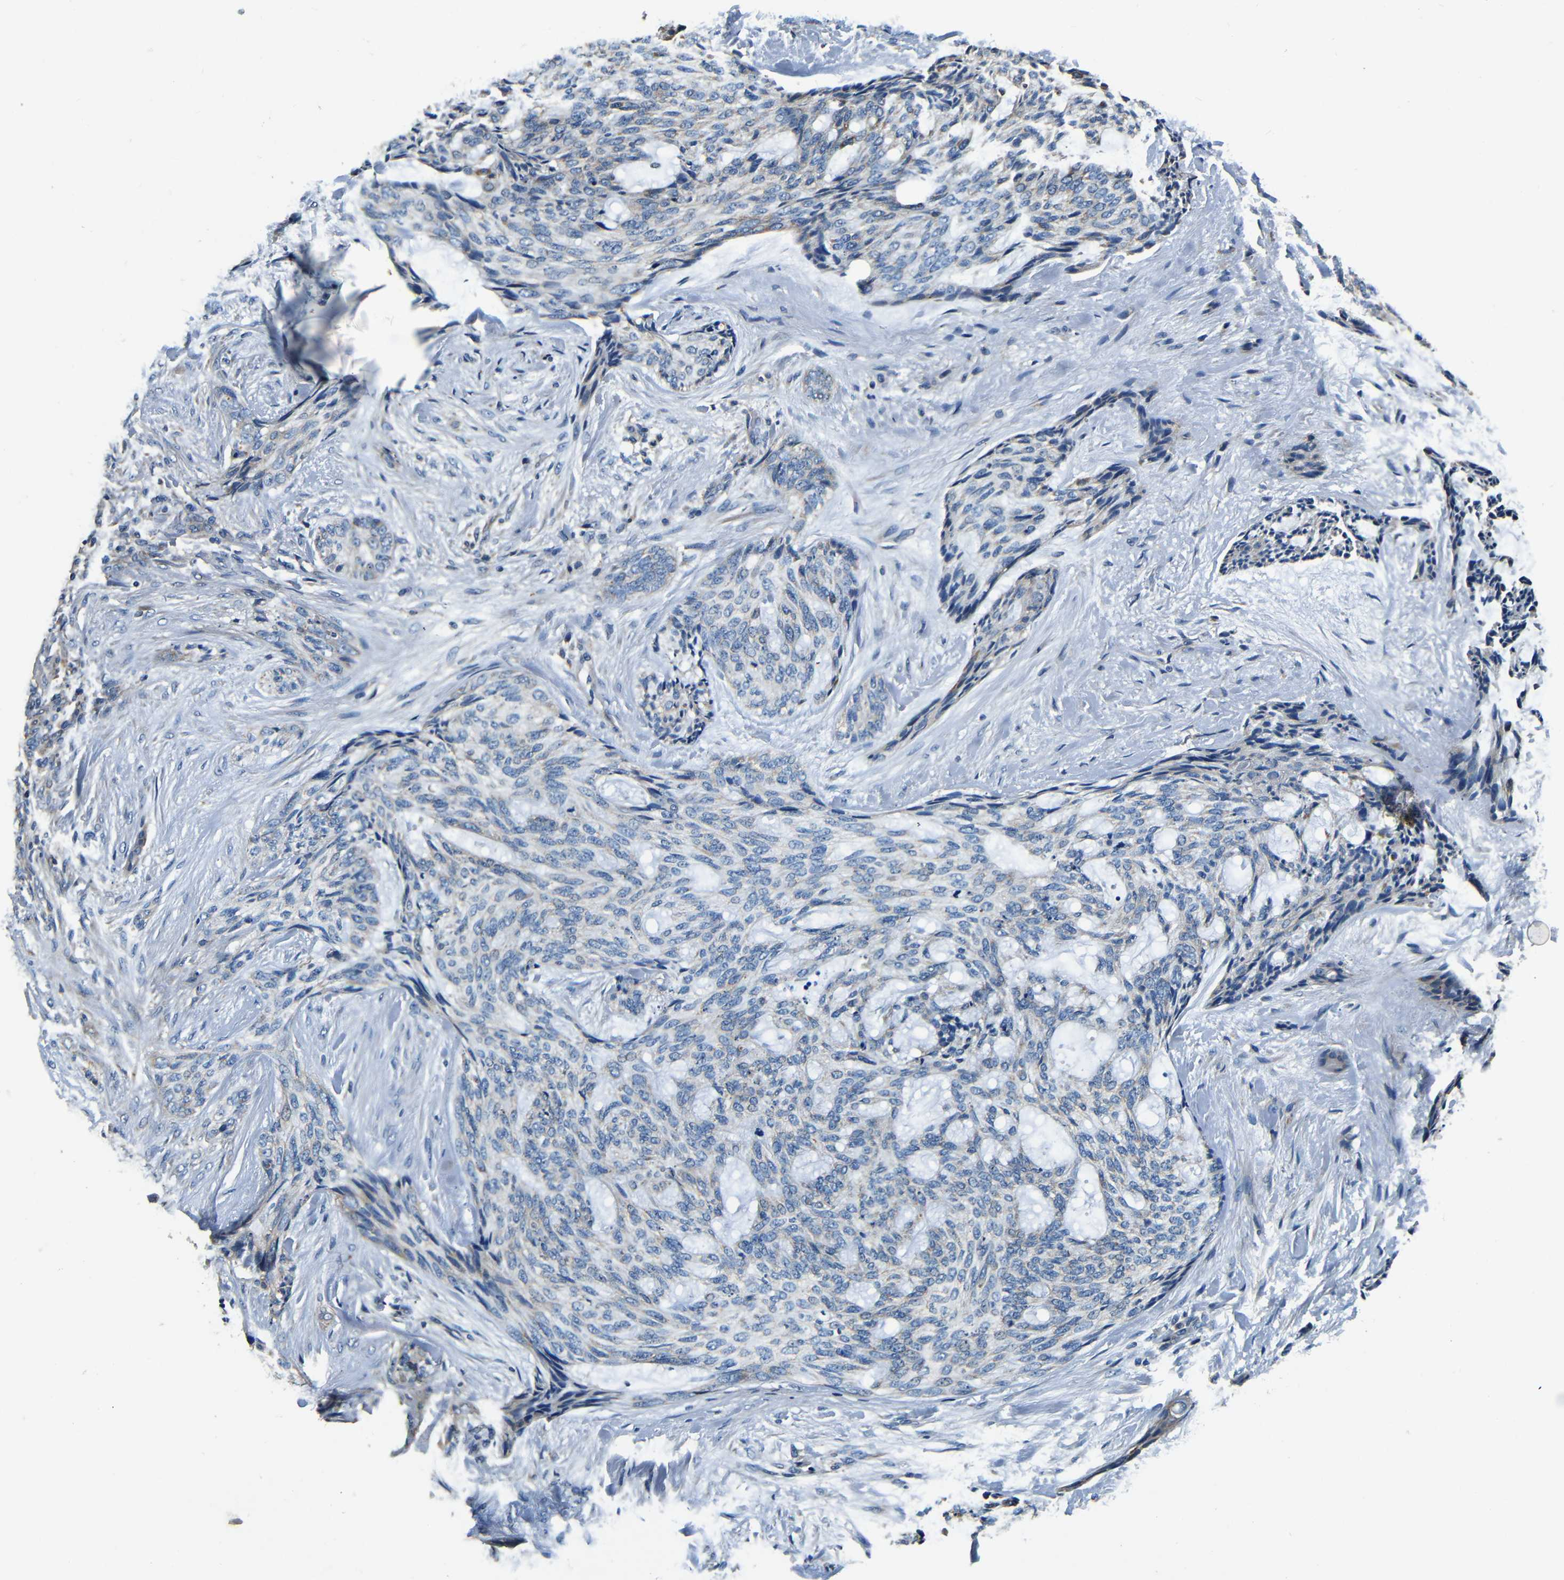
{"staining": {"intensity": "negative", "quantity": "none", "location": "none"}, "tissue": "skin cancer", "cell_type": "Tumor cells", "image_type": "cancer", "snomed": [{"axis": "morphology", "description": "Normal tissue, NOS"}, {"axis": "morphology", "description": "Basal cell carcinoma"}, {"axis": "topography", "description": "Skin"}], "caption": "A photomicrograph of human skin cancer is negative for staining in tumor cells.", "gene": "MTX1", "patient": {"sex": "female", "age": 71}}